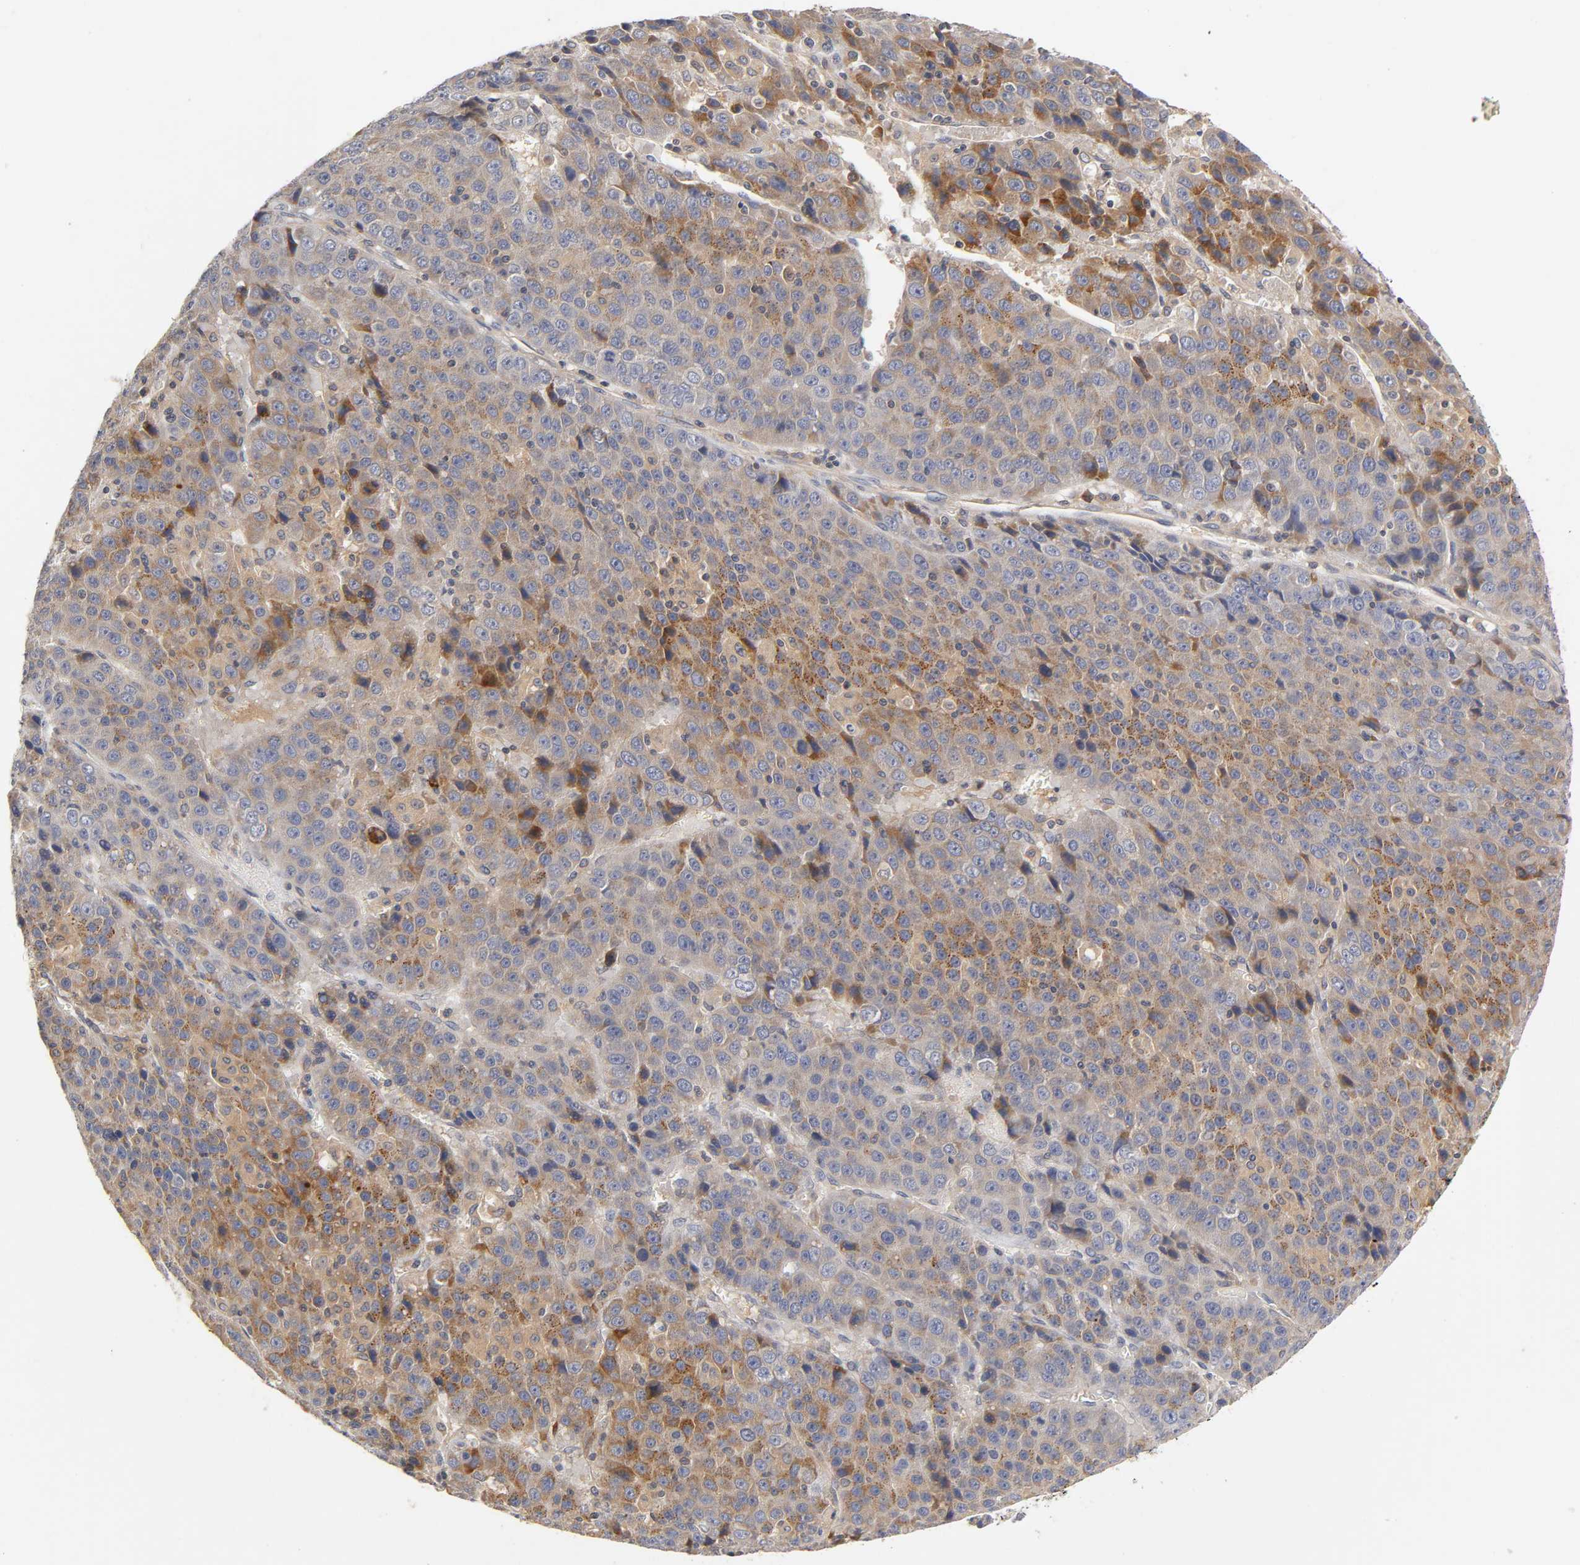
{"staining": {"intensity": "moderate", "quantity": ">75%", "location": "cytoplasmic/membranous"}, "tissue": "liver cancer", "cell_type": "Tumor cells", "image_type": "cancer", "snomed": [{"axis": "morphology", "description": "Carcinoma, Hepatocellular, NOS"}, {"axis": "topography", "description": "Liver"}], "caption": "Immunohistochemistry (DAB (3,3'-diaminobenzidine)) staining of liver cancer reveals moderate cytoplasmic/membranous protein positivity in approximately >75% of tumor cells. (IHC, brightfield microscopy, high magnification).", "gene": "RHOA", "patient": {"sex": "female", "age": 53}}